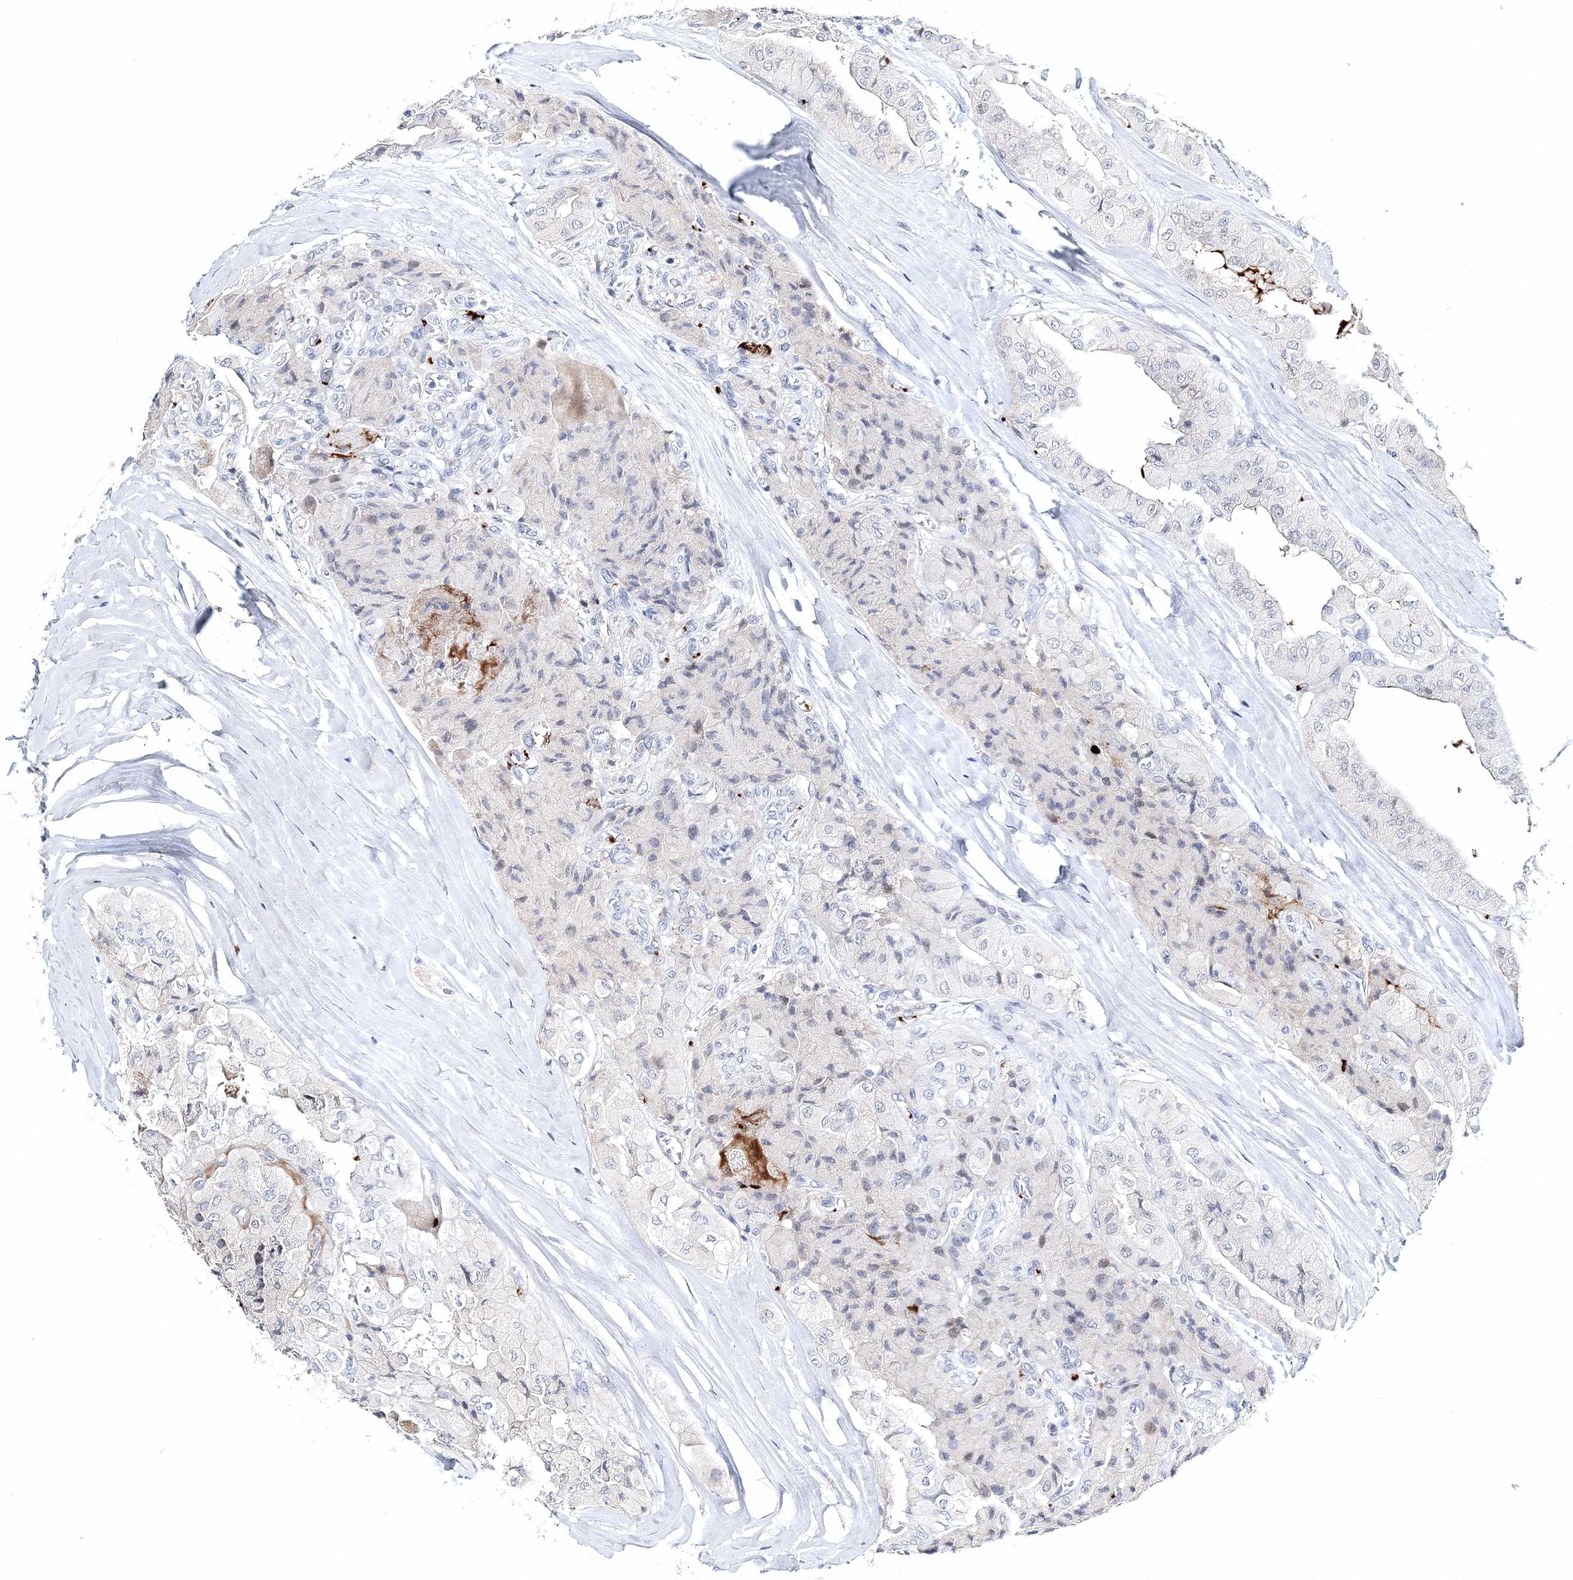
{"staining": {"intensity": "negative", "quantity": "none", "location": "none"}, "tissue": "thyroid cancer", "cell_type": "Tumor cells", "image_type": "cancer", "snomed": [{"axis": "morphology", "description": "Papillary adenocarcinoma, NOS"}, {"axis": "topography", "description": "Thyroid gland"}], "caption": "Immunohistochemistry (IHC) of papillary adenocarcinoma (thyroid) reveals no staining in tumor cells.", "gene": "MYOZ2", "patient": {"sex": "female", "age": 59}}